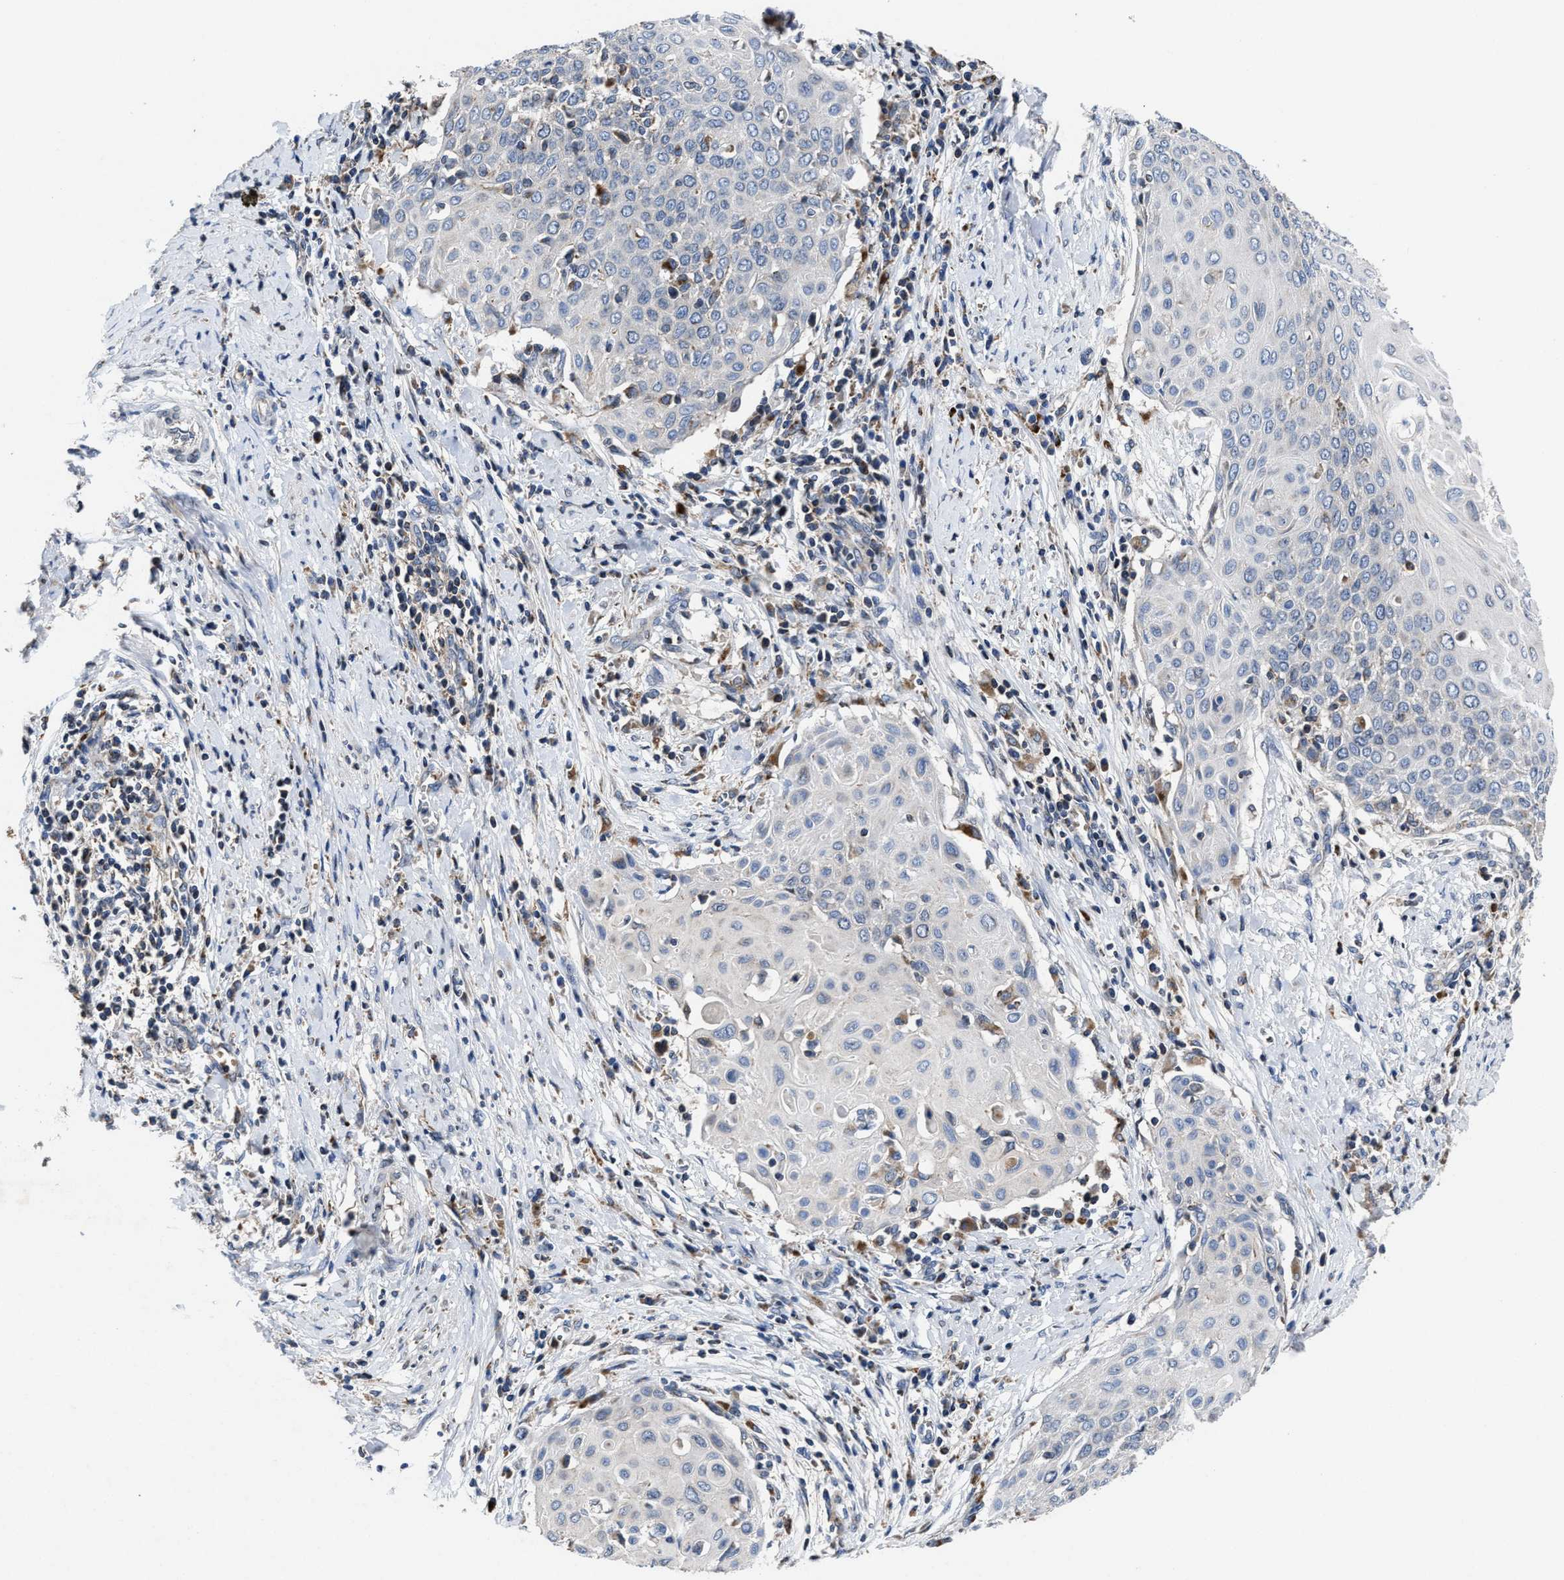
{"staining": {"intensity": "negative", "quantity": "none", "location": "none"}, "tissue": "cervical cancer", "cell_type": "Tumor cells", "image_type": "cancer", "snomed": [{"axis": "morphology", "description": "Squamous cell carcinoma, NOS"}, {"axis": "topography", "description": "Cervix"}], "caption": "This is an IHC micrograph of squamous cell carcinoma (cervical). There is no expression in tumor cells.", "gene": "CACNA1D", "patient": {"sex": "female", "age": 39}}